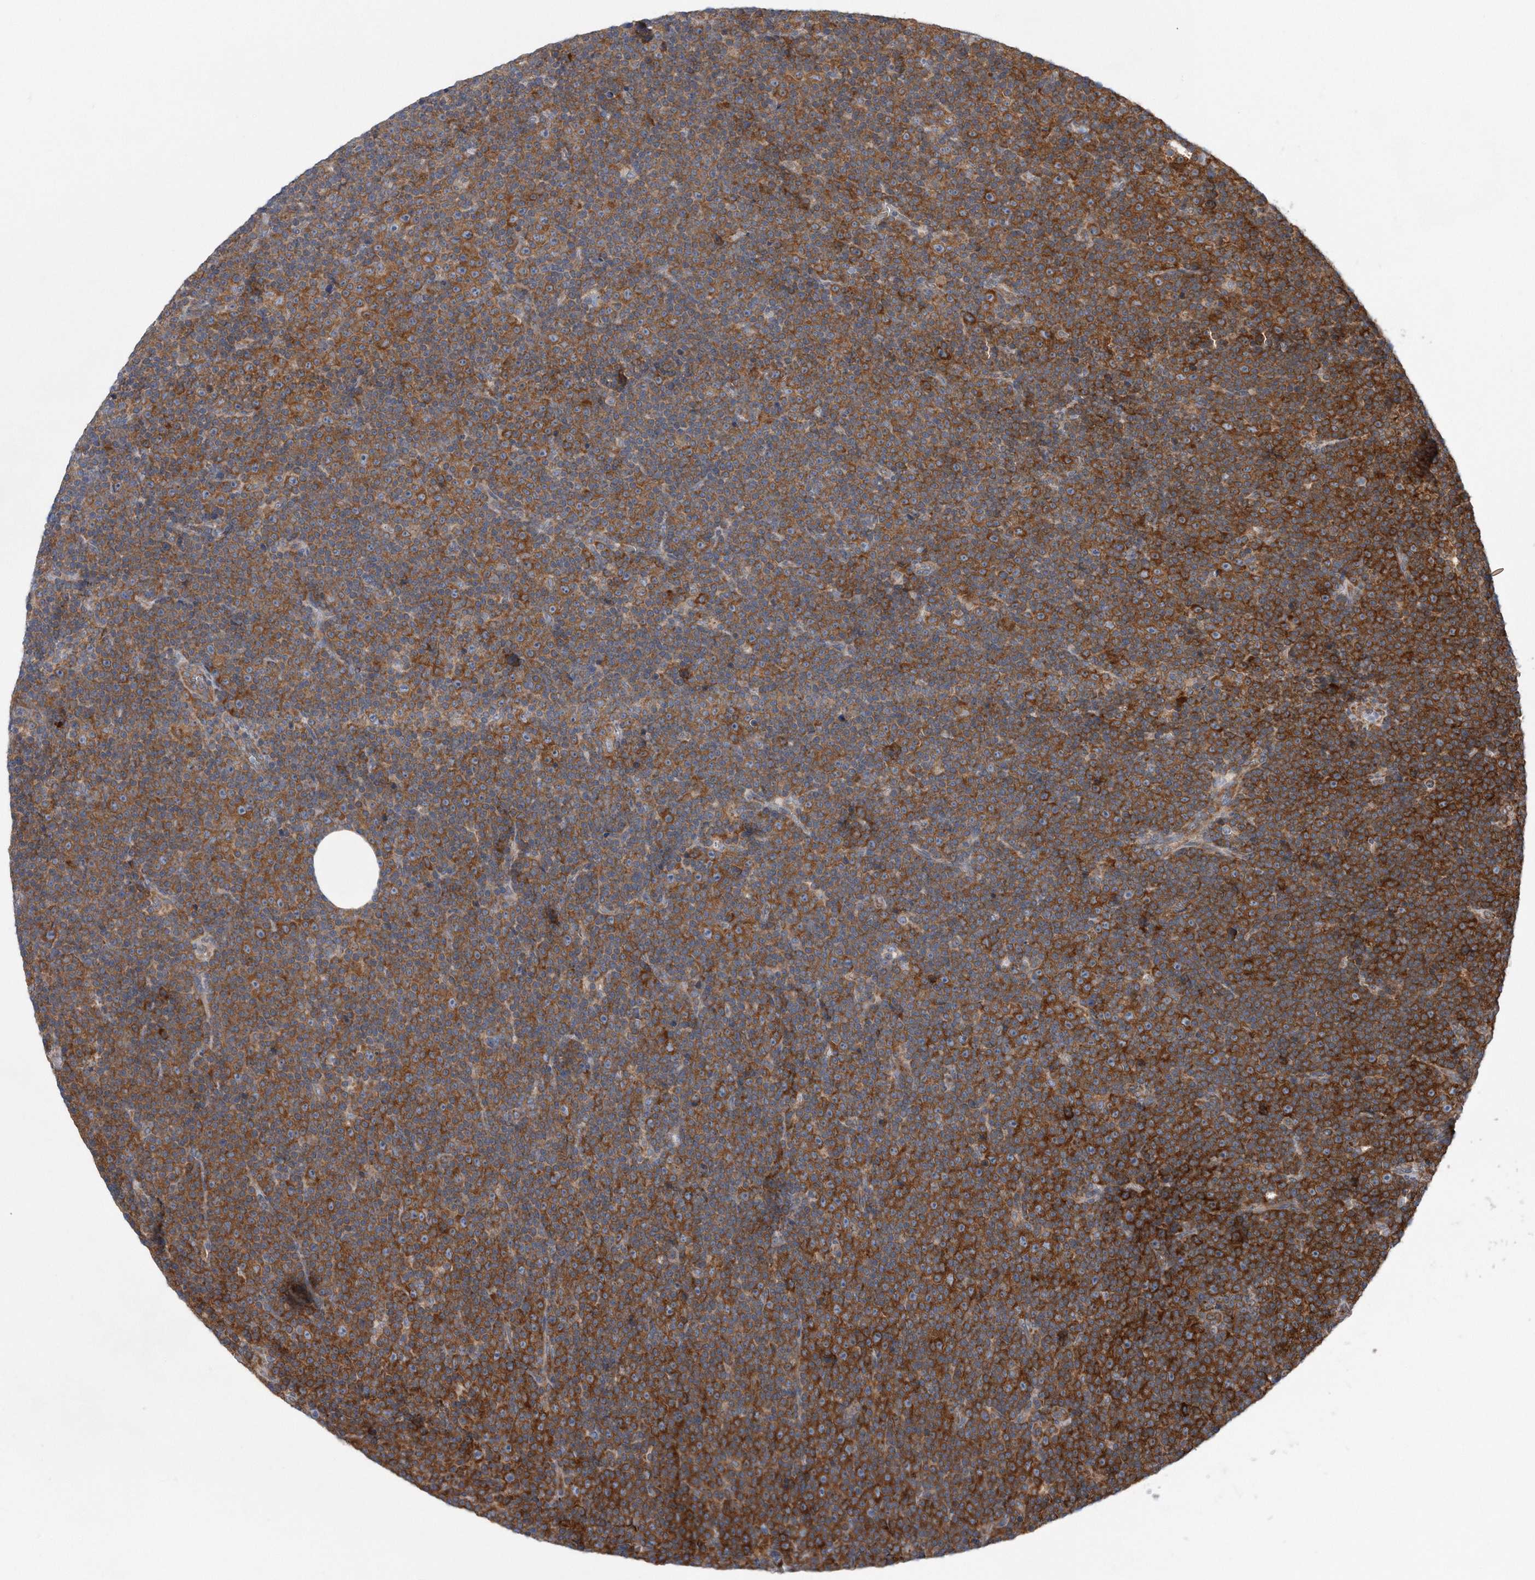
{"staining": {"intensity": "strong", "quantity": ">75%", "location": "cytoplasmic/membranous"}, "tissue": "lymphoma", "cell_type": "Tumor cells", "image_type": "cancer", "snomed": [{"axis": "morphology", "description": "Malignant lymphoma, non-Hodgkin's type, Low grade"}, {"axis": "topography", "description": "Lymph node"}], "caption": "Malignant lymphoma, non-Hodgkin's type (low-grade) stained for a protein reveals strong cytoplasmic/membranous positivity in tumor cells.", "gene": "RPL26L1", "patient": {"sex": "female", "age": 67}}